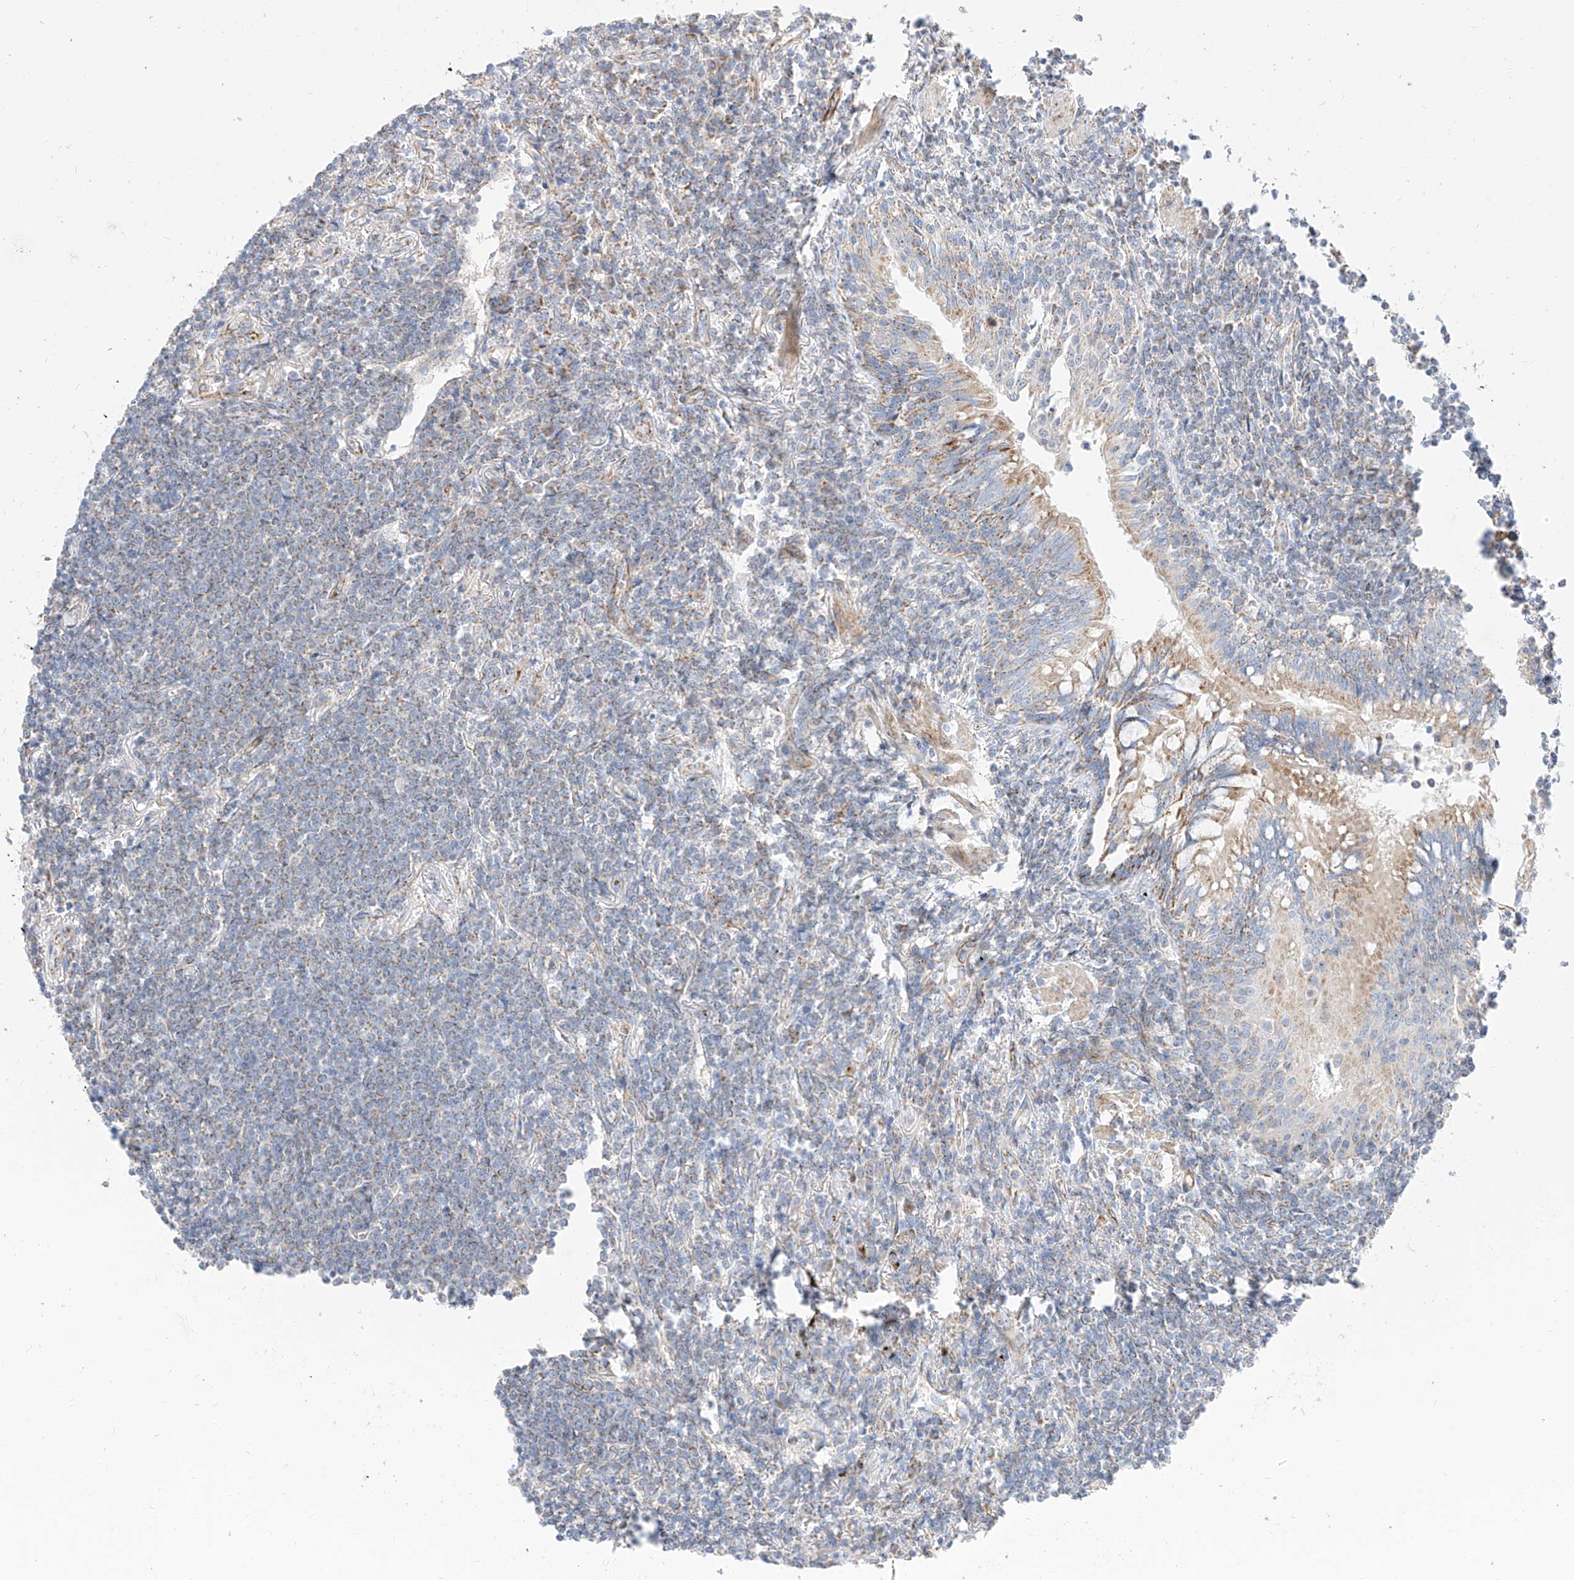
{"staining": {"intensity": "negative", "quantity": "none", "location": "none"}, "tissue": "lymphoma", "cell_type": "Tumor cells", "image_type": "cancer", "snomed": [{"axis": "morphology", "description": "Malignant lymphoma, non-Hodgkin's type, Low grade"}, {"axis": "topography", "description": "Lung"}], "caption": "A high-resolution photomicrograph shows immunohistochemistry (IHC) staining of lymphoma, which reveals no significant expression in tumor cells.", "gene": "CST9", "patient": {"sex": "female", "age": 71}}